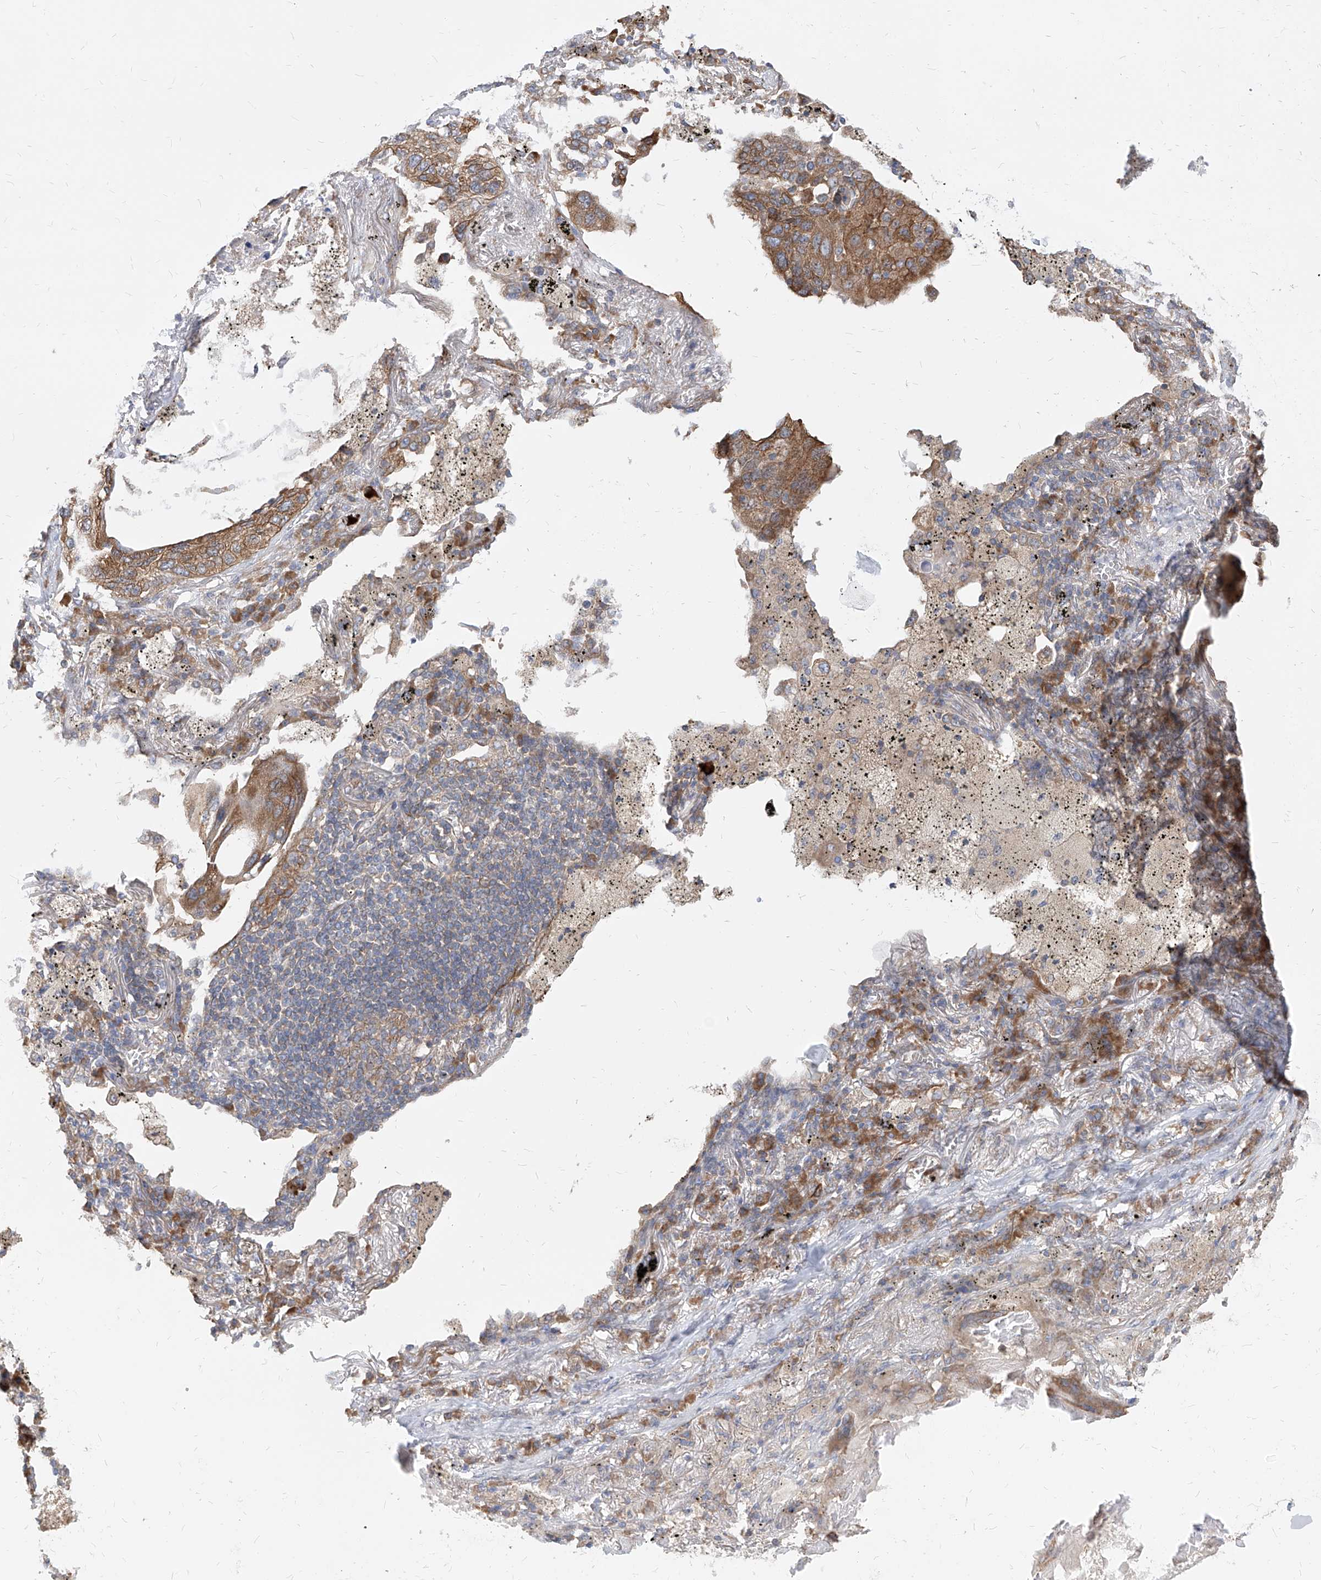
{"staining": {"intensity": "moderate", "quantity": ">75%", "location": "cytoplasmic/membranous"}, "tissue": "lung cancer", "cell_type": "Tumor cells", "image_type": "cancer", "snomed": [{"axis": "morphology", "description": "Squamous cell carcinoma, NOS"}, {"axis": "topography", "description": "Lung"}], "caption": "High-power microscopy captured an immunohistochemistry (IHC) histopathology image of lung cancer (squamous cell carcinoma), revealing moderate cytoplasmic/membranous expression in approximately >75% of tumor cells.", "gene": "FAM83B", "patient": {"sex": "female", "age": 63}}